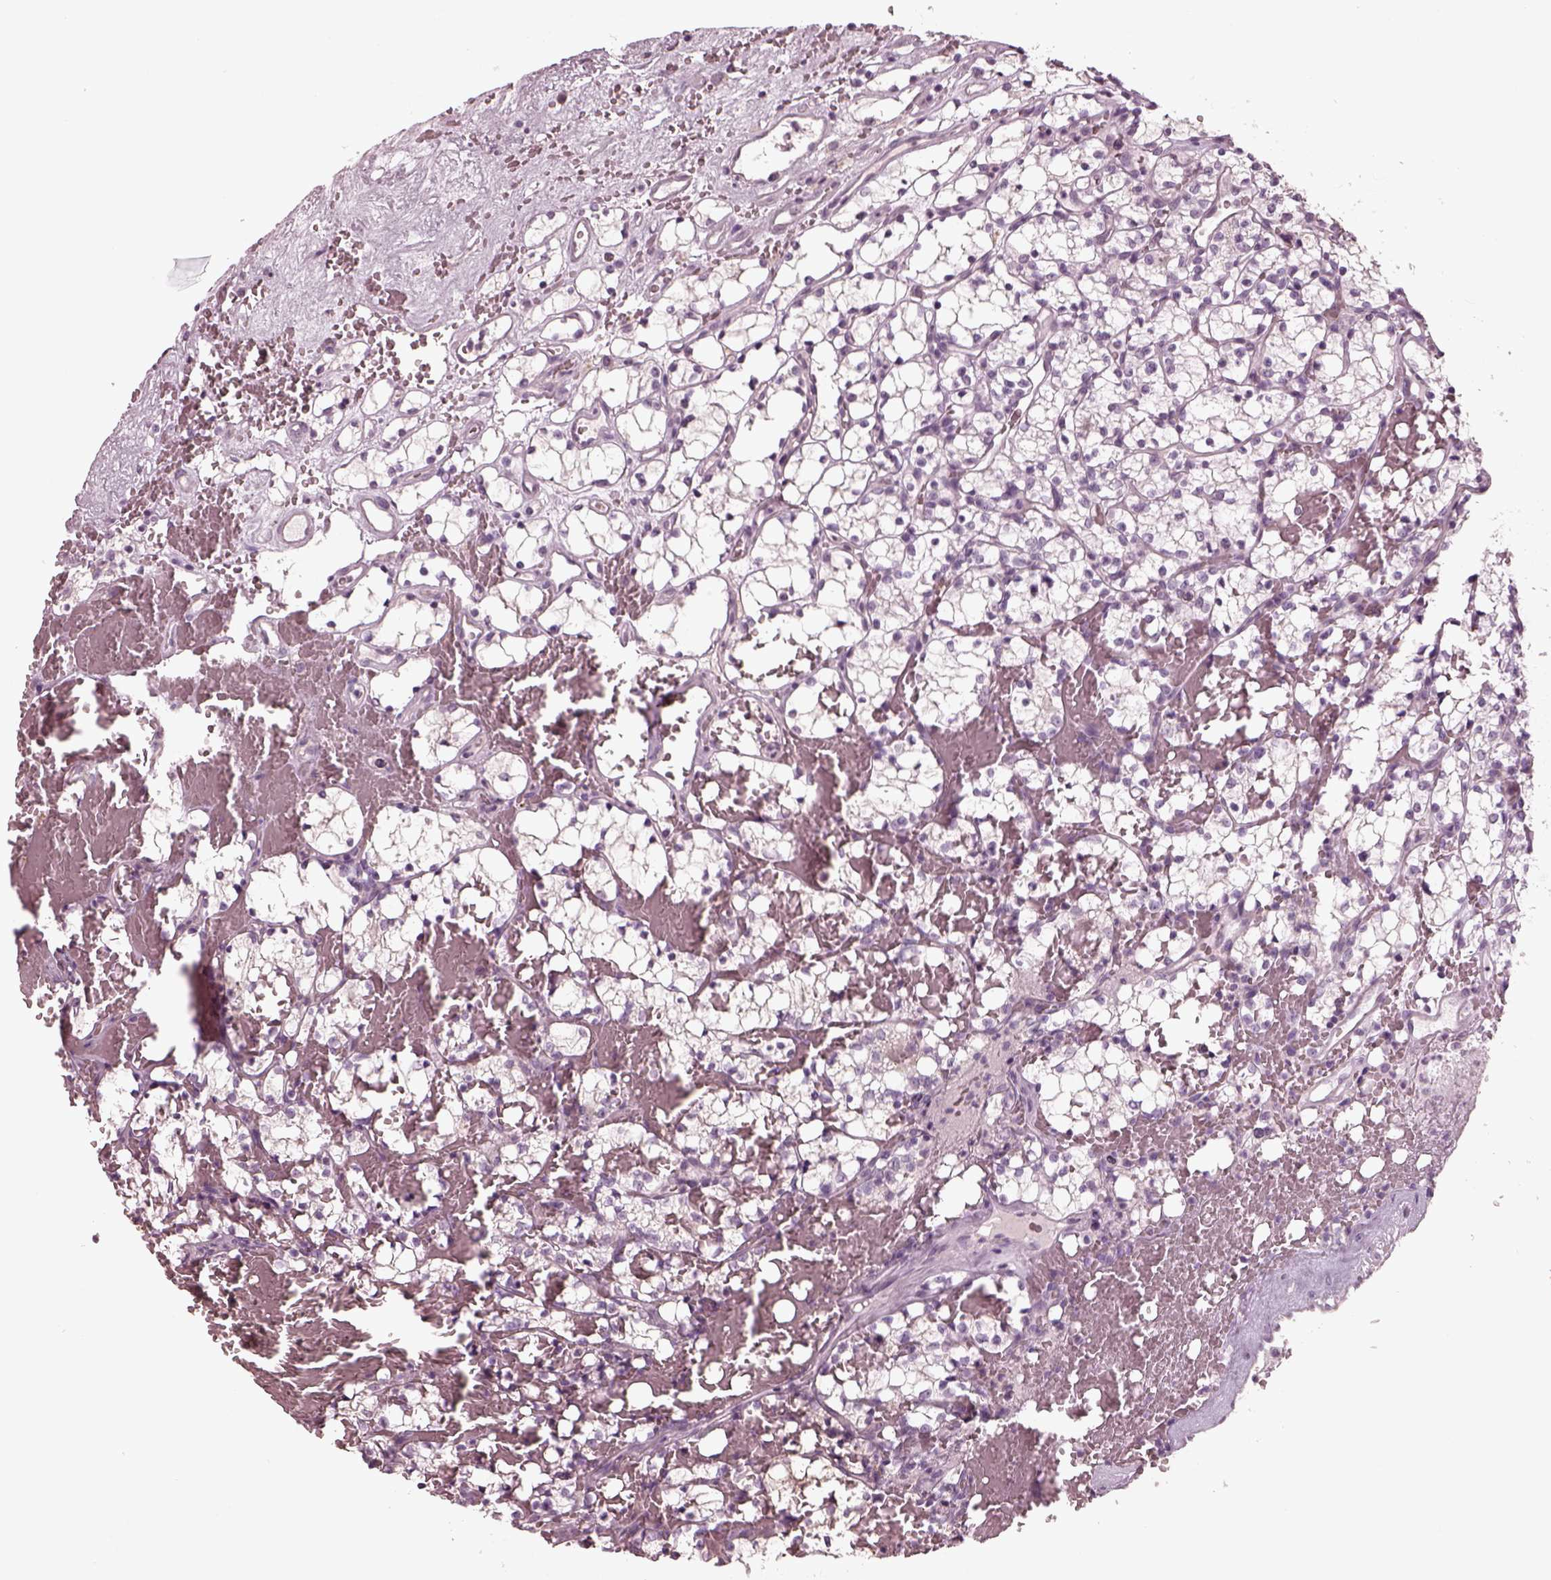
{"staining": {"intensity": "negative", "quantity": "none", "location": "none"}, "tissue": "renal cancer", "cell_type": "Tumor cells", "image_type": "cancer", "snomed": [{"axis": "morphology", "description": "Adenocarcinoma, NOS"}, {"axis": "topography", "description": "Kidney"}], "caption": "Tumor cells show no significant protein staining in renal cancer. The staining is performed using DAB (3,3'-diaminobenzidine) brown chromogen with nuclei counter-stained in using hematoxylin.", "gene": "RCVRN", "patient": {"sex": "female", "age": 69}}